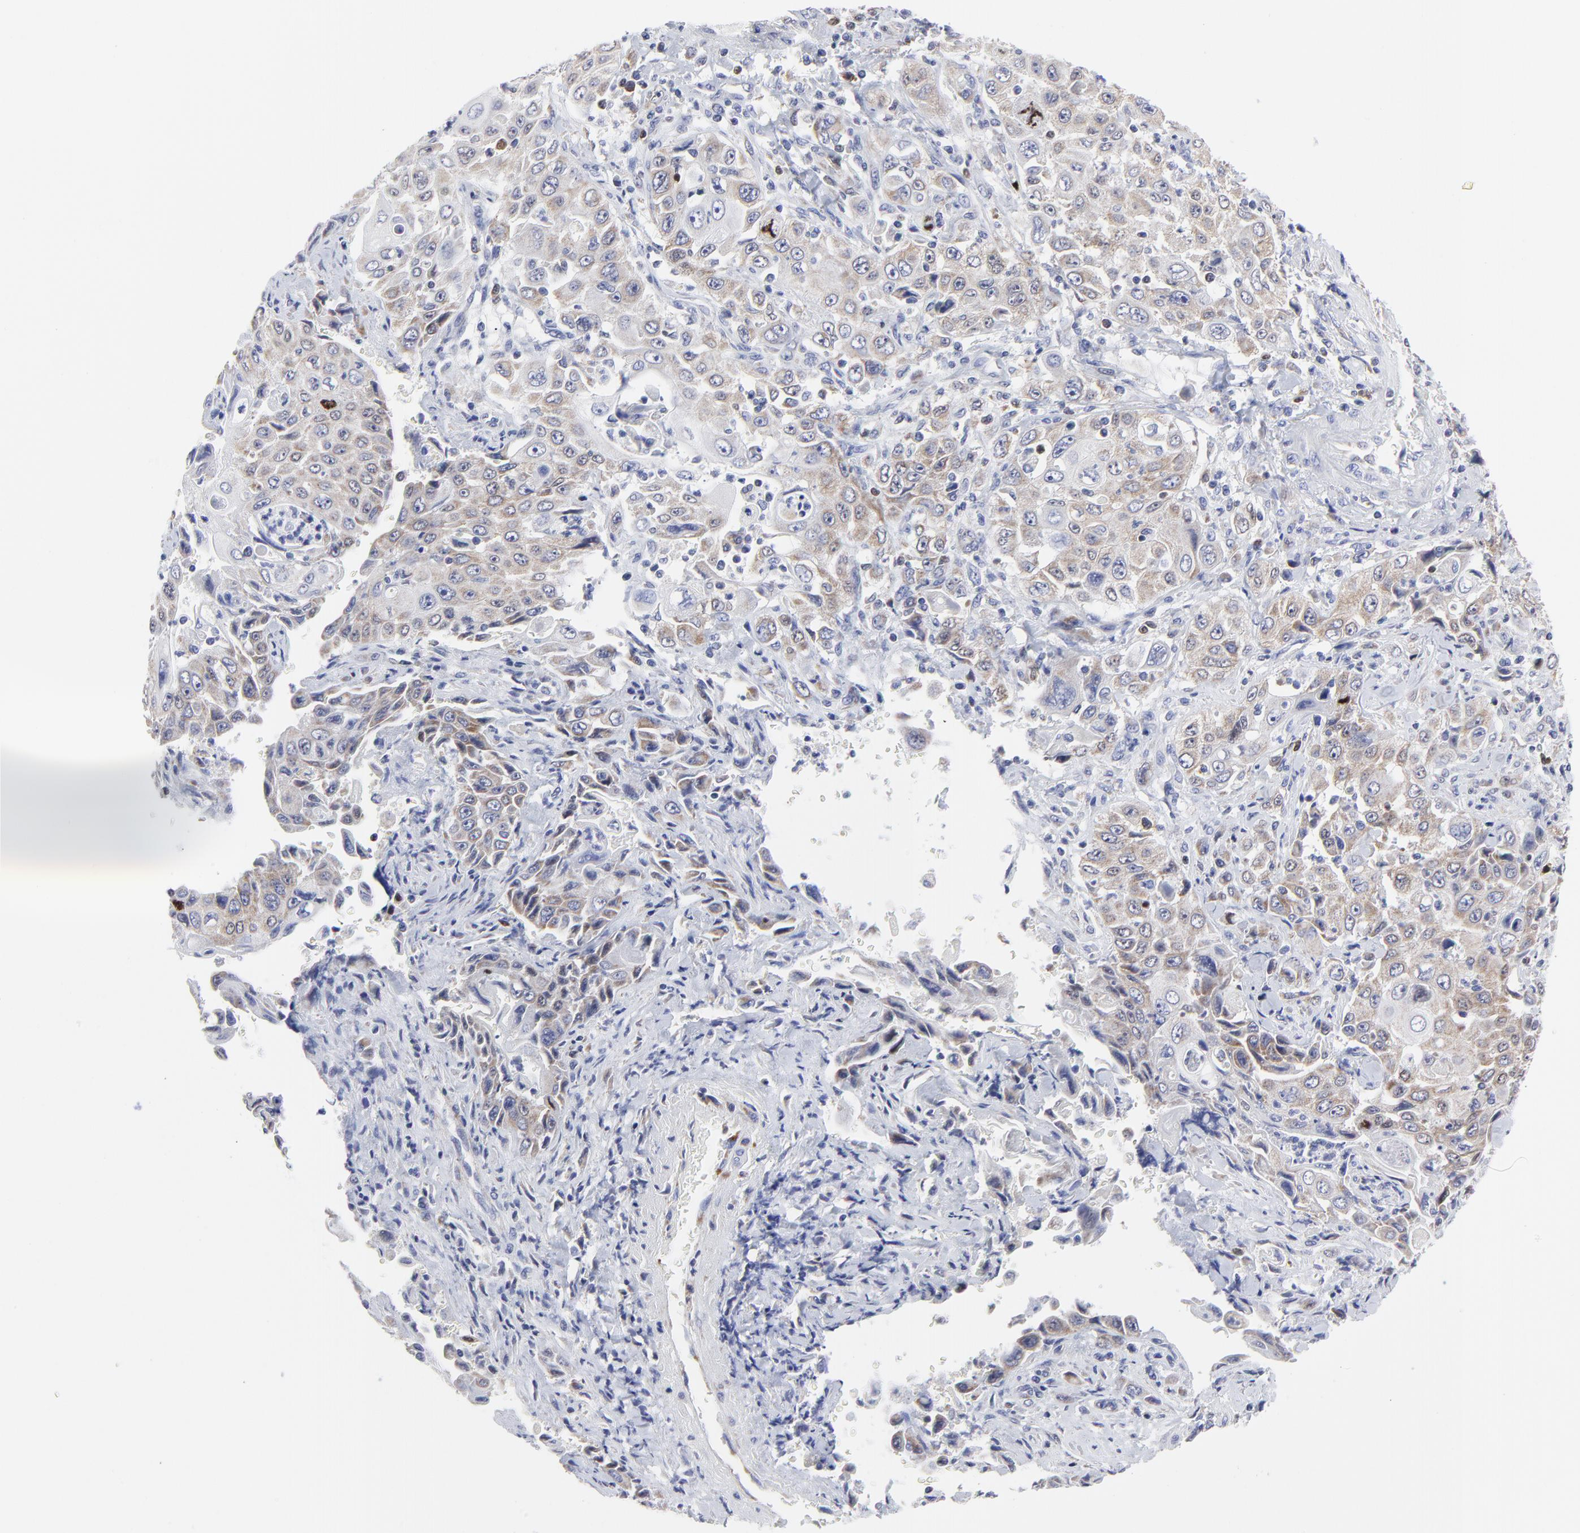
{"staining": {"intensity": "weak", "quantity": ">75%", "location": "cytoplasmic/membranous"}, "tissue": "pancreatic cancer", "cell_type": "Tumor cells", "image_type": "cancer", "snomed": [{"axis": "morphology", "description": "Adenocarcinoma, NOS"}, {"axis": "topography", "description": "Pancreas"}], "caption": "Adenocarcinoma (pancreatic) stained for a protein (brown) exhibits weak cytoplasmic/membranous positive staining in about >75% of tumor cells.", "gene": "NCAPH", "patient": {"sex": "male", "age": 70}}